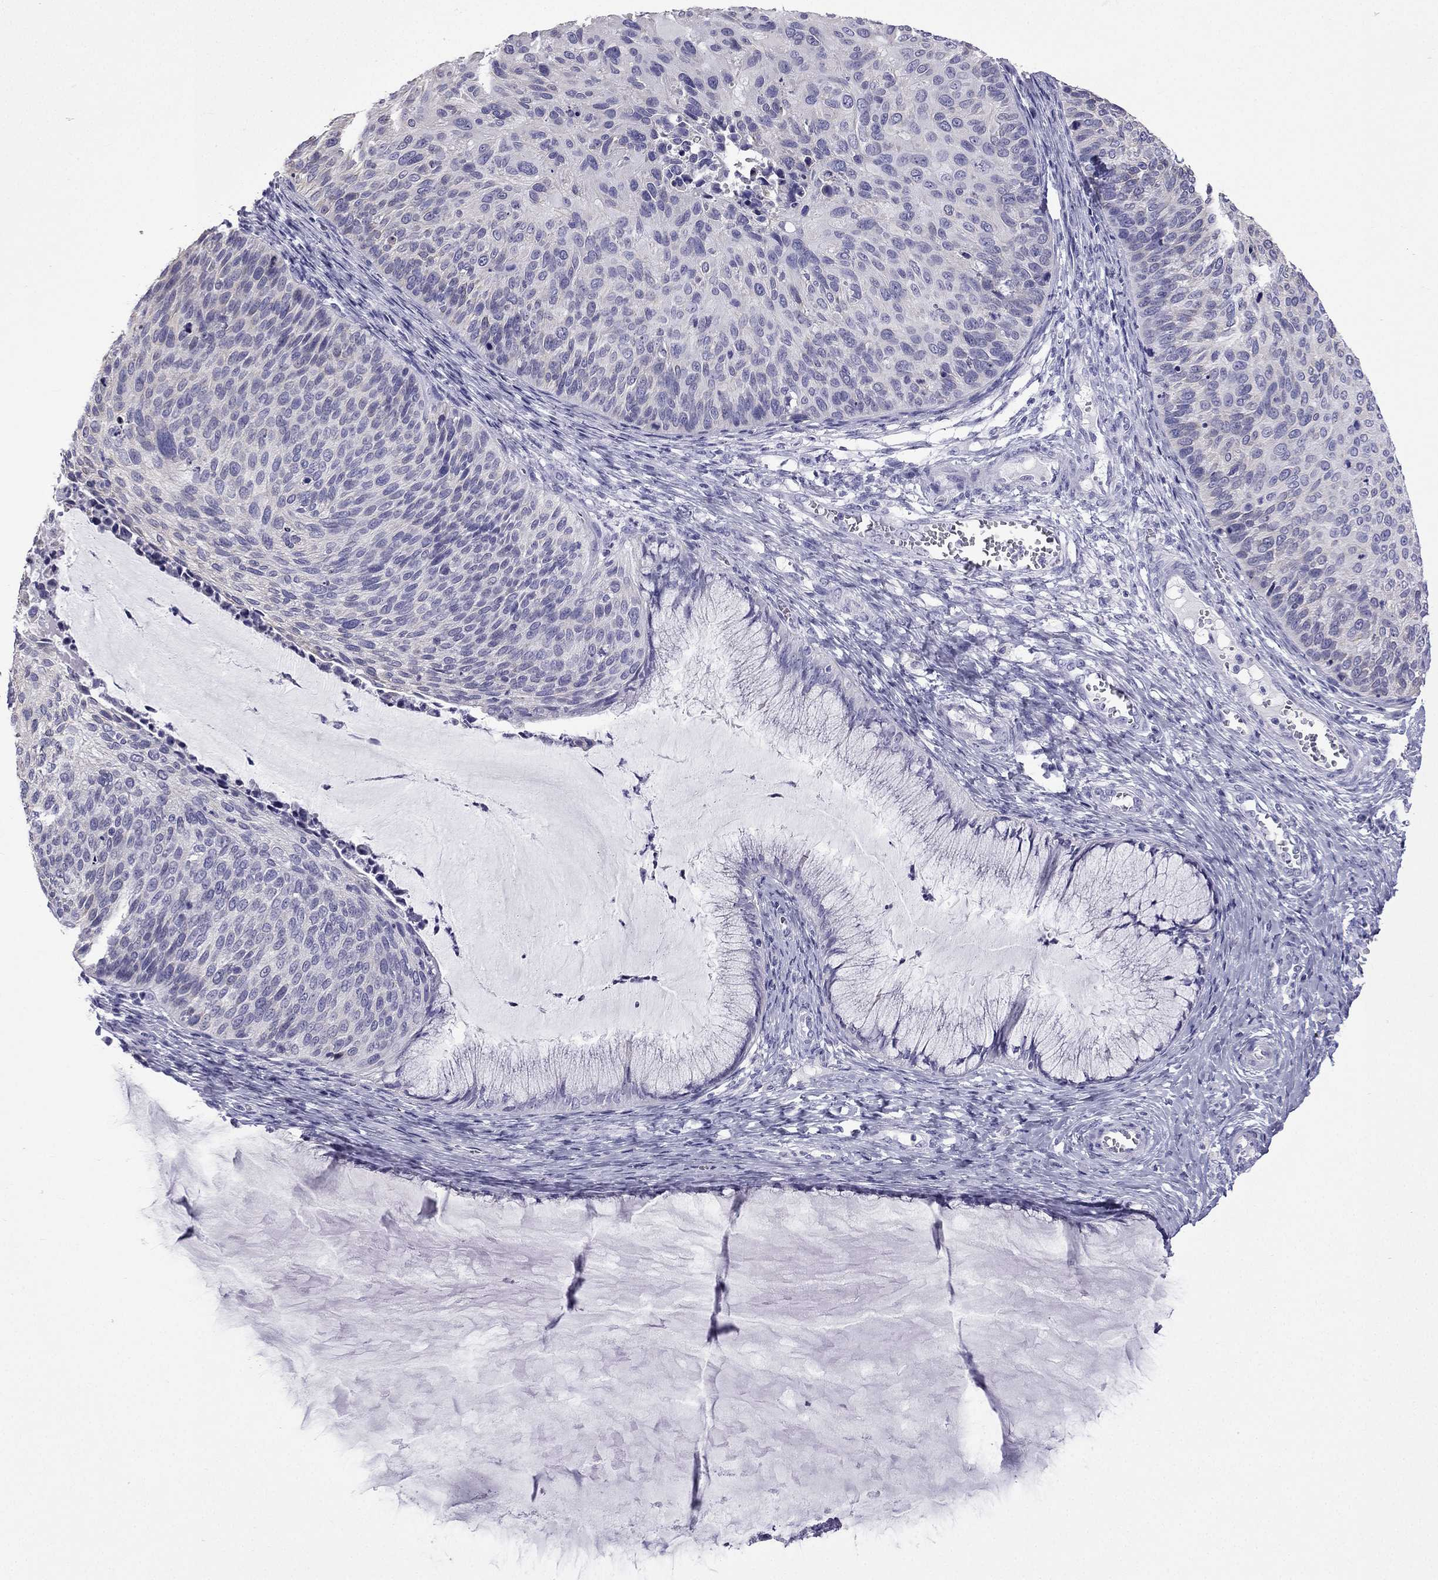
{"staining": {"intensity": "negative", "quantity": "none", "location": "none"}, "tissue": "cervical cancer", "cell_type": "Tumor cells", "image_type": "cancer", "snomed": [{"axis": "morphology", "description": "Squamous cell carcinoma, NOS"}, {"axis": "topography", "description": "Cervix"}], "caption": "This is an immunohistochemistry histopathology image of cervical cancer (squamous cell carcinoma). There is no expression in tumor cells.", "gene": "GJA8", "patient": {"sex": "female", "age": 36}}